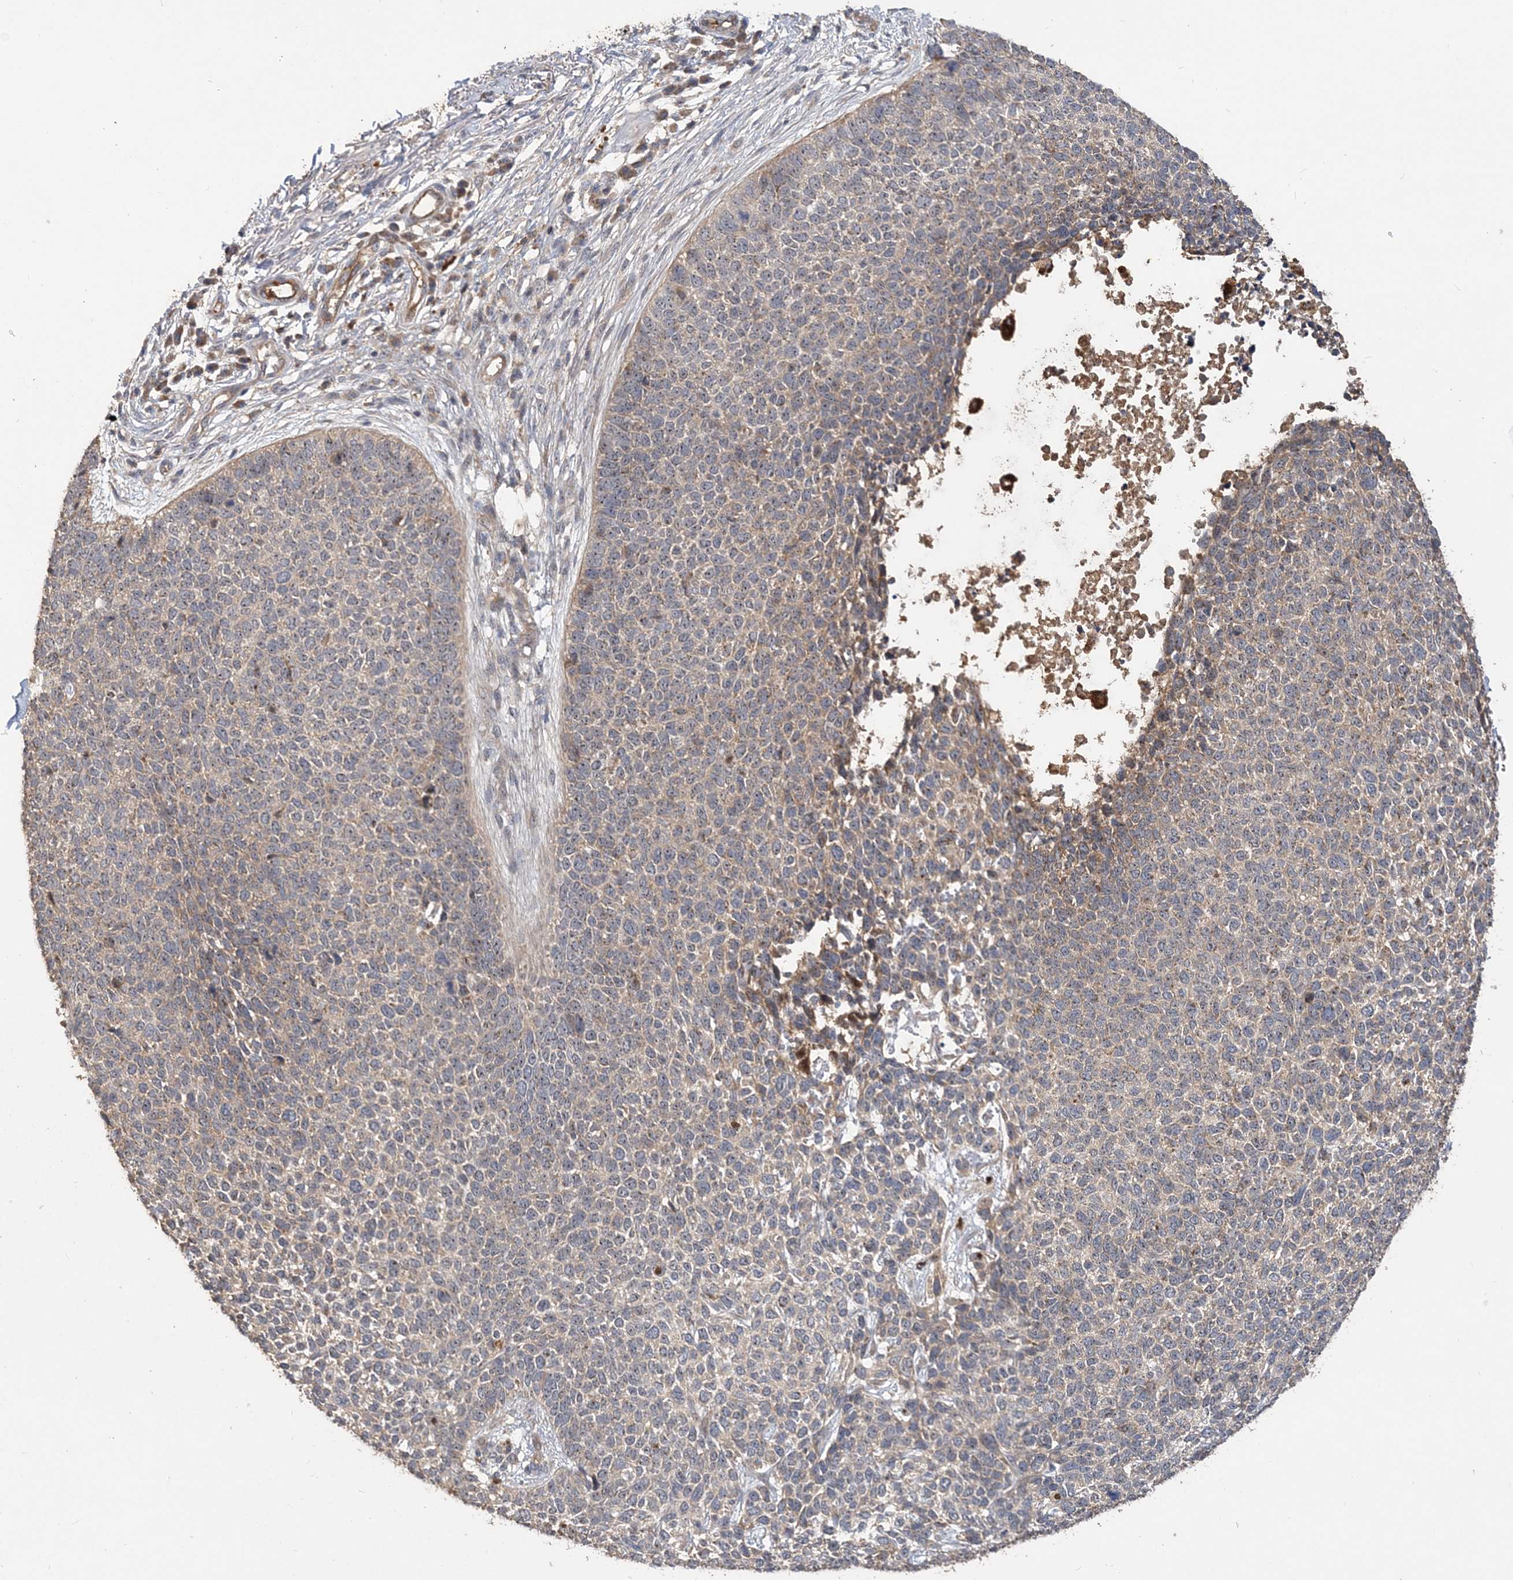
{"staining": {"intensity": "weak", "quantity": "25%-75%", "location": "cytoplasmic/membranous"}, "tissue": "skin cancer", "cell_type": "Tumor cells", "image_type": "cancer", "snomed": [{"axis": "morphology", "description": "Basal cell carcinoma"}, {"axis": "topography", "description": "Skin"}], "caption": "Immunohistochemistry (IHC) histopathology image of neoplastic tissue: skin cancer (basal cell carcinoma) stained using immunohistochemistry demonstrates low levels of weak protein expression localized specifically in the cytoplasmic/membranous of tumor cells, appearing as a cytoplasmic/membranous brown color.", "gene": "GRINA", "patient": {"sex": "female", "age": 84}}